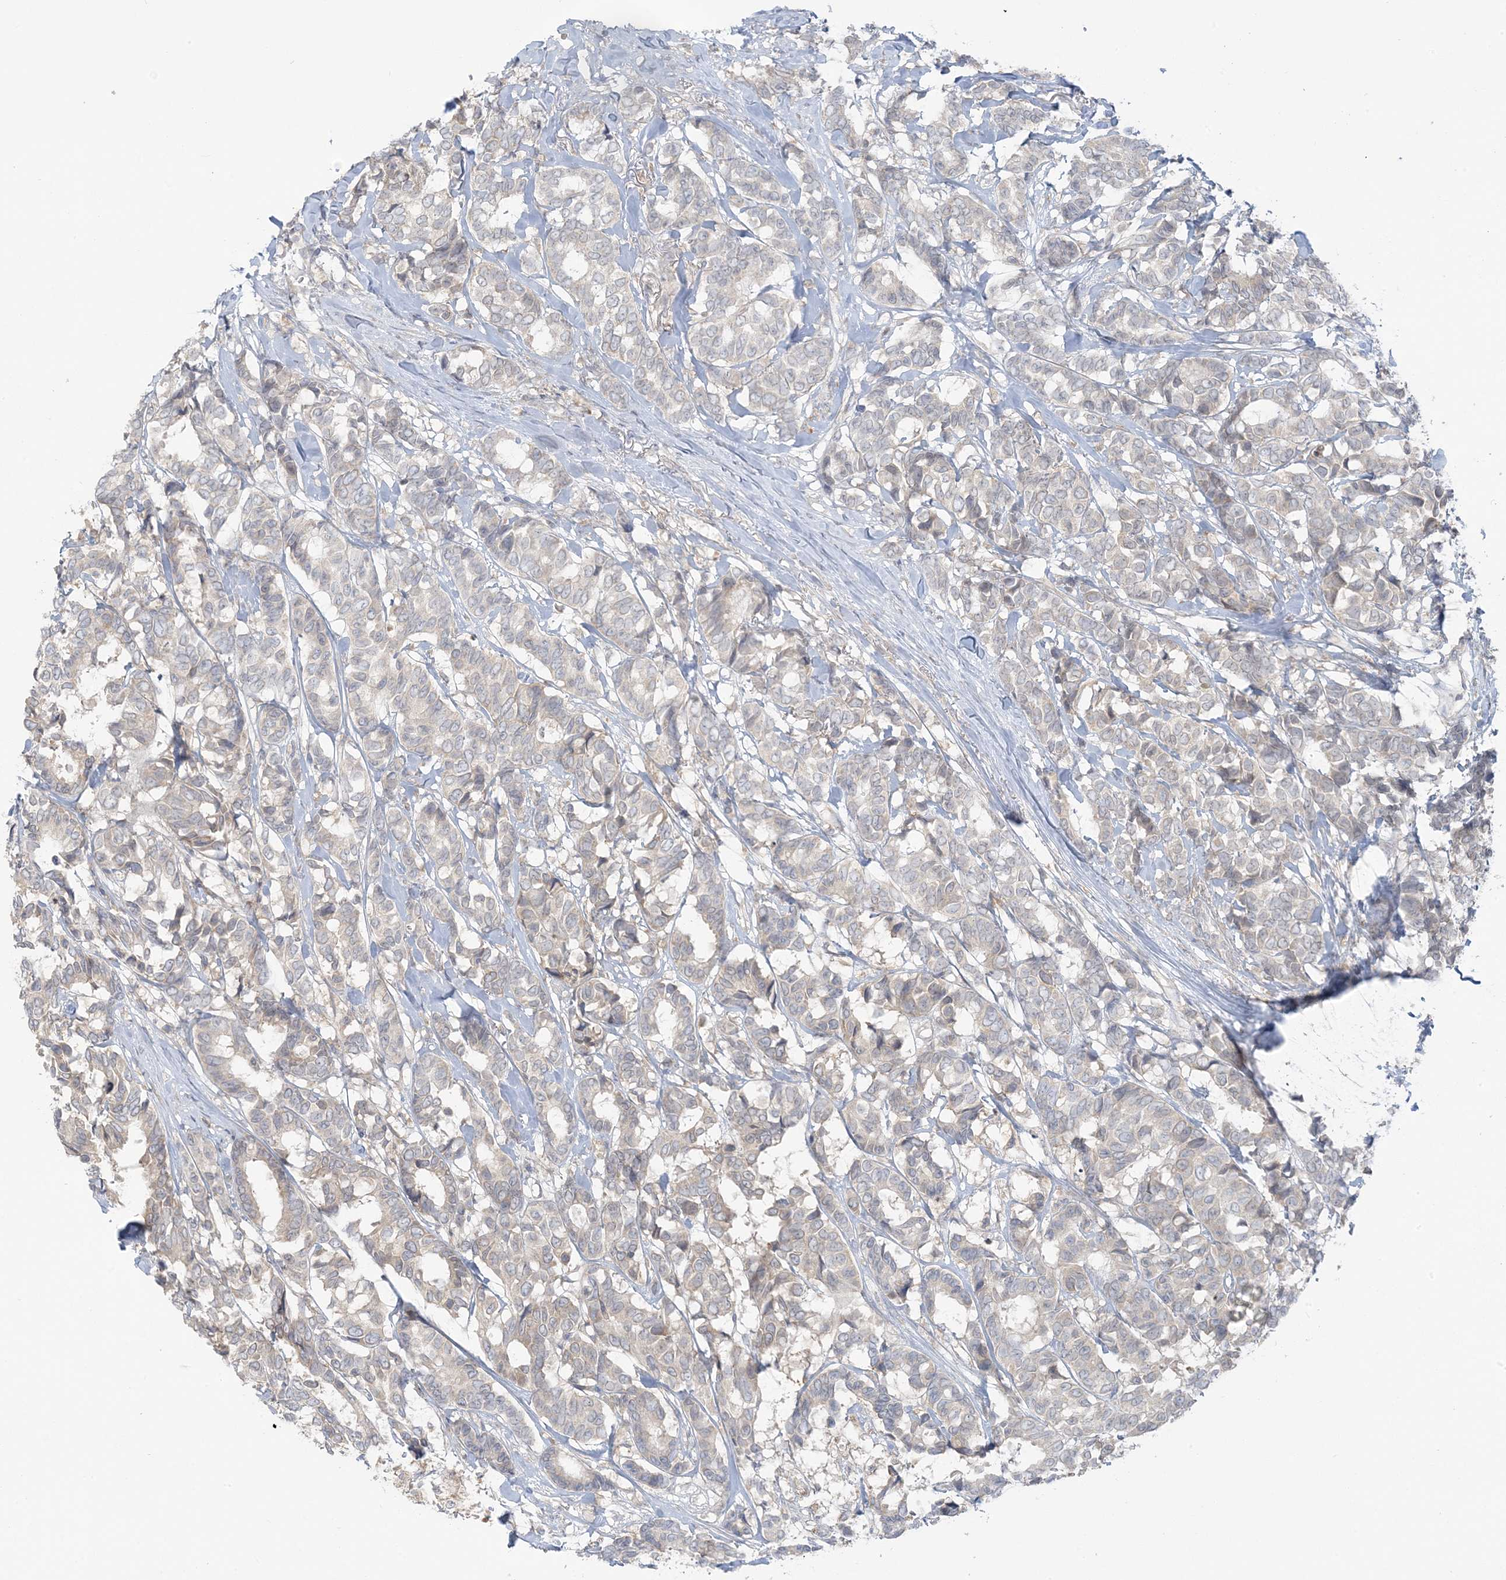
{"staining": {"intensity": "negative", "quantity": "none", "location": "none"}, "tissue": "breast cancer", "cell_type": "Tumor cells", "image_type": "cancer", "snomed": [{"axis": "morphology", "description": "Duct carcinoma"}, {"axis": "topography", "description": "Breast"}], "caption": "Breast infiltrating ductal carcinoma was stained to show a protein in brown. There is no significant staining in tumor cells.", "gene": "EEFSEC", "patient": {"sex": "female", "age": 87}}